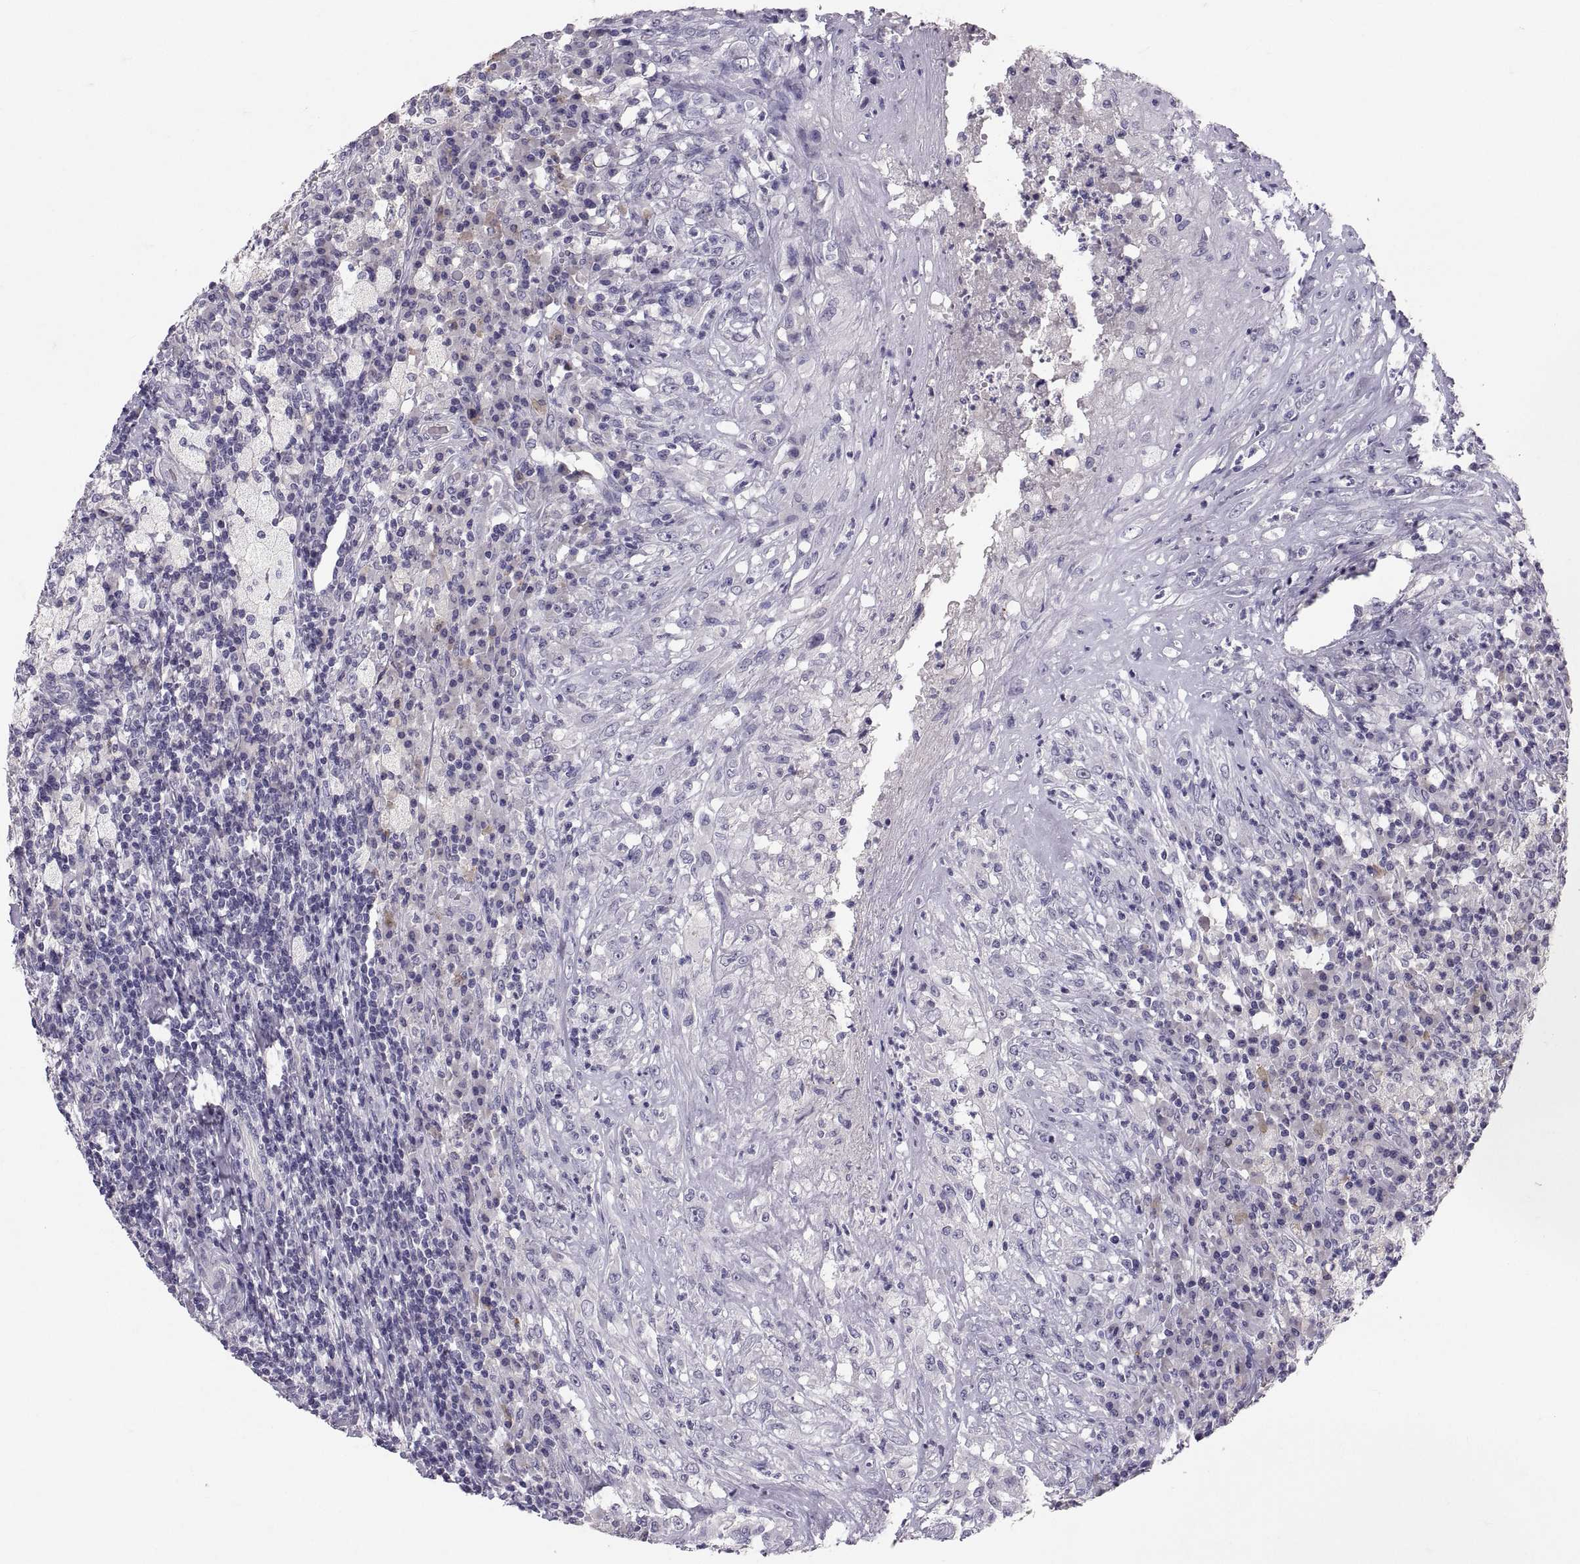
{"staining": {"intensity": "negative", "quantity": "none", "location": "none"}, "tissue": "testis cancer", "cell_type": "Tumor cells", "image_type": "cancer", "snomed": [{"axis": "morphology", "description": "Necrosis, NOS"}, {"axis": "morphology", "description": "Carcinoma, Embryonal, NOS"}, {"axis": "topography", "description": "Testis"}], "caption": "Protein analysis of embryonal carcinoma (testis) shows no significant positivity in tumor cells.", "gene": "PTN", "patient": {"sex": "male", "age": 19}}